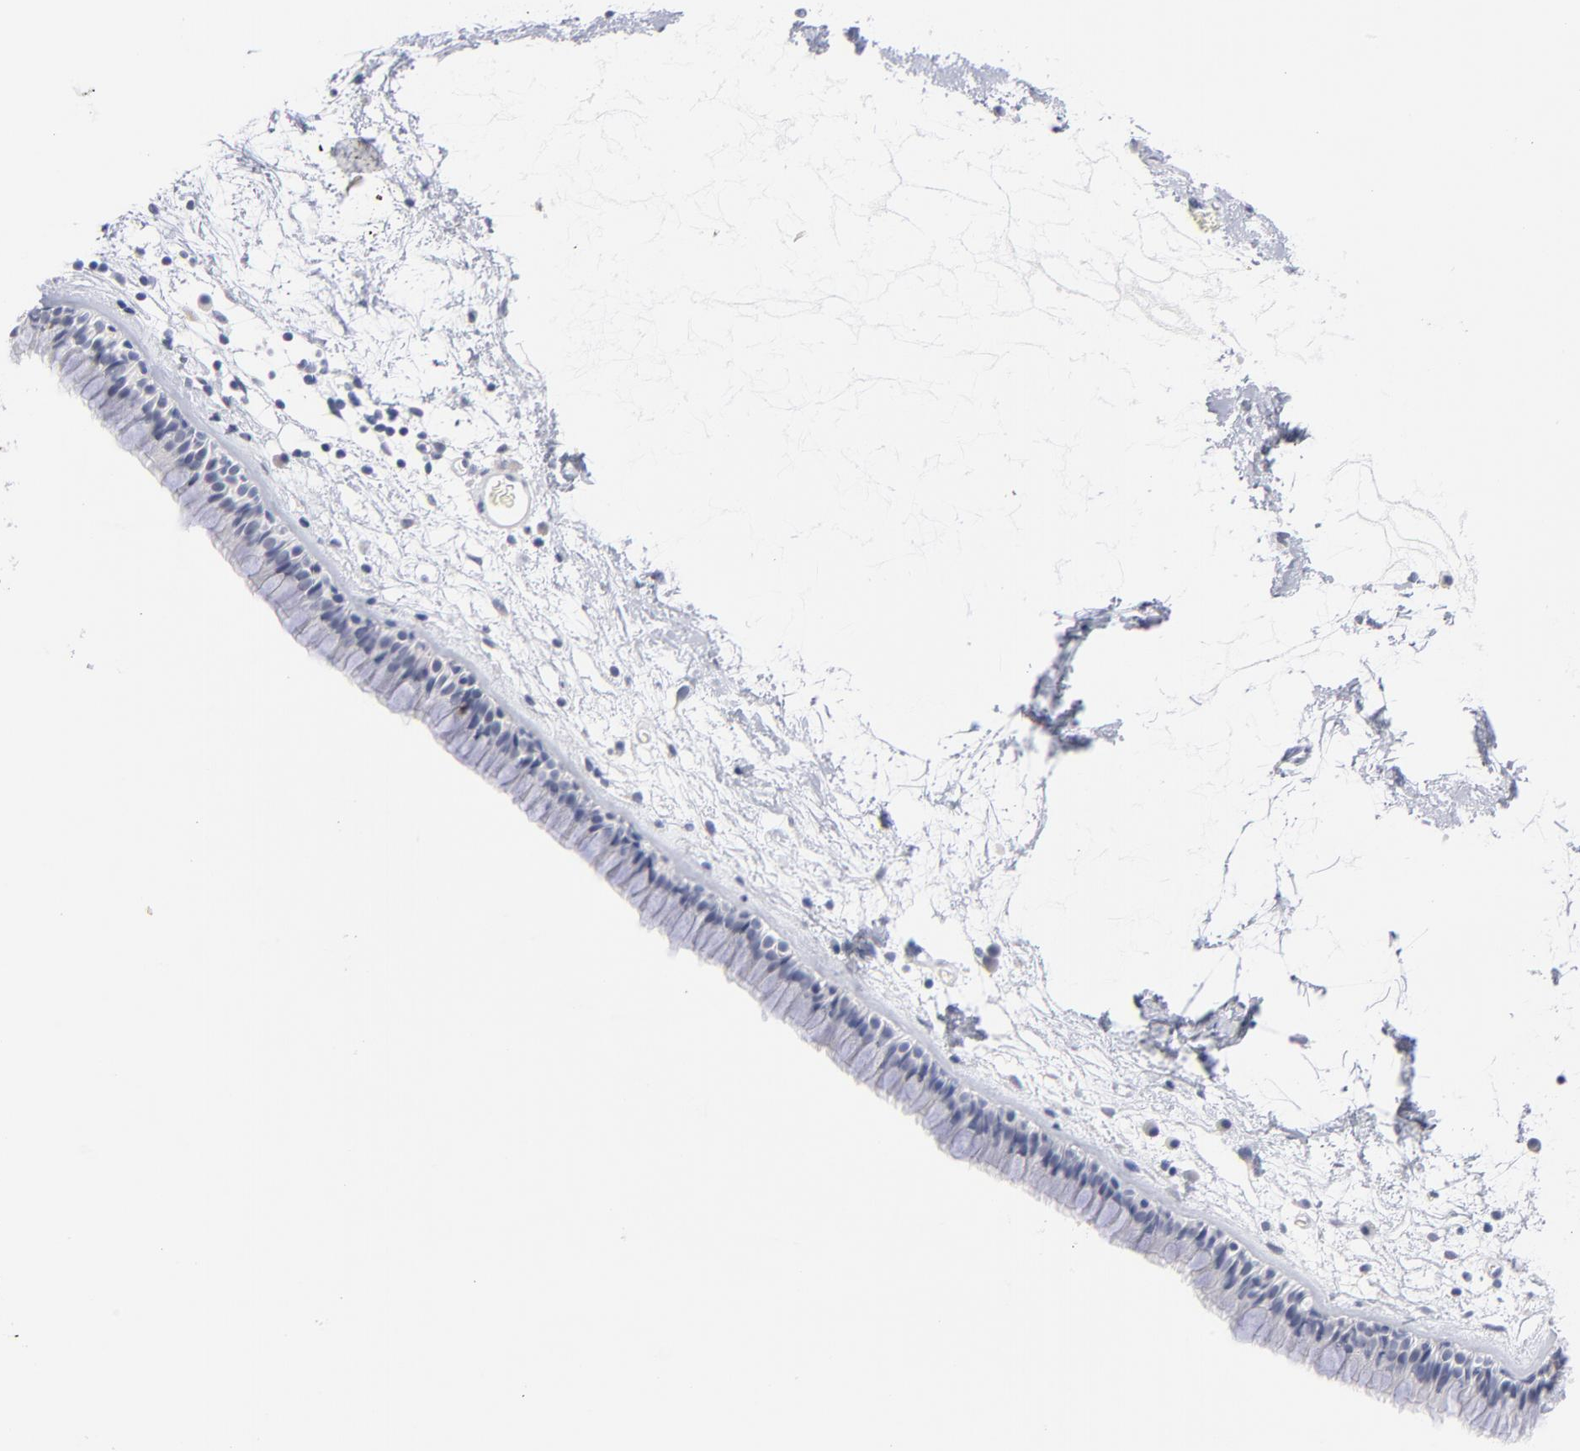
{"staining": {"intensity": "negative", "quantity": "none", "location": "none"}, "tissue": "nasopharynx", "cell_type": "Respiratory epithelial cells", "image_type": "normal", "snomed": [{"axis": "morphology", "description": "Normal tissue, NOS"}, {"axis": "morphology", "description": "Inflammation, NOS"}, {"axis": "topography", "description": "Nasopharynx"}], "caption": "Respiratory epithelial cells show no significant protein positivity in unremarkable nasopharynx.", "gene": "KHNYN", "patient": {"sex": "male", "age": 48}}